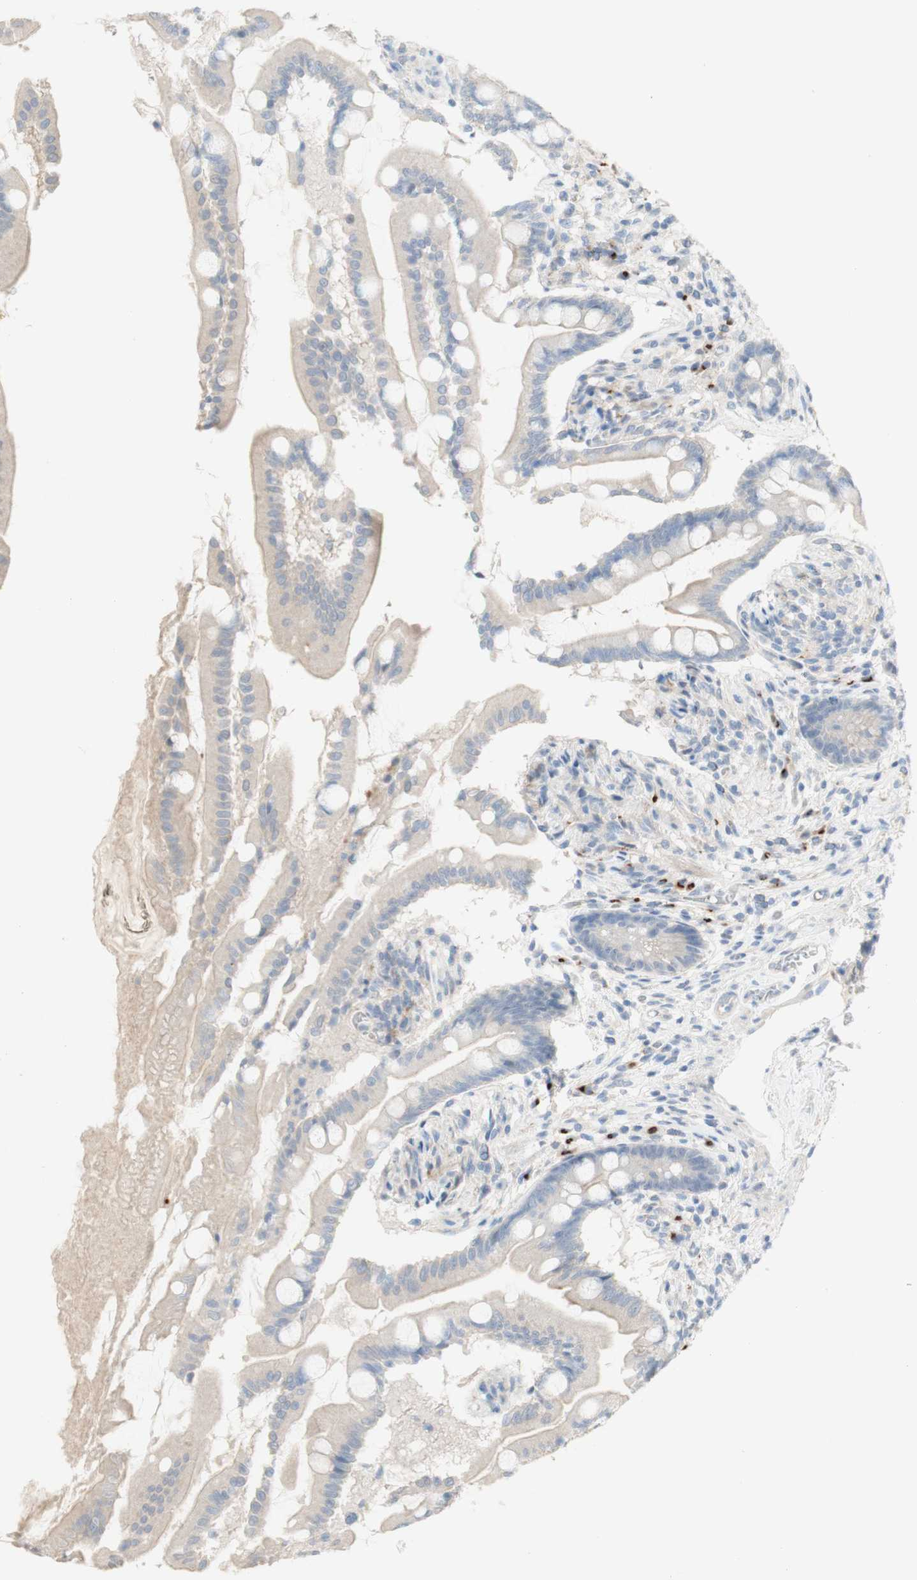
{"staining": {"intensity": "weak", "quantity": ">75%", "location": "cytoplasmic/membranous"}, "tissue": "small intestine", "cell_type": "Glandular cells", "image_type": "normal", "snomed": [{"axis": "morphology", "description": "Normal tissue, NOS"}, {"axis": "topography", "description": "Small intestine"}], "caption": "Protein staining demonstrates weak cytoplasmic/membranous expression in approximately >75% of glandular cells in unremarkable small intestine. (Stains: DAB in brown, nuclei in blue, Microscopy: brightfield microscopy at high magnification).", "gene": "MANEA", "patient": {"sex": "female", "age": 56}}